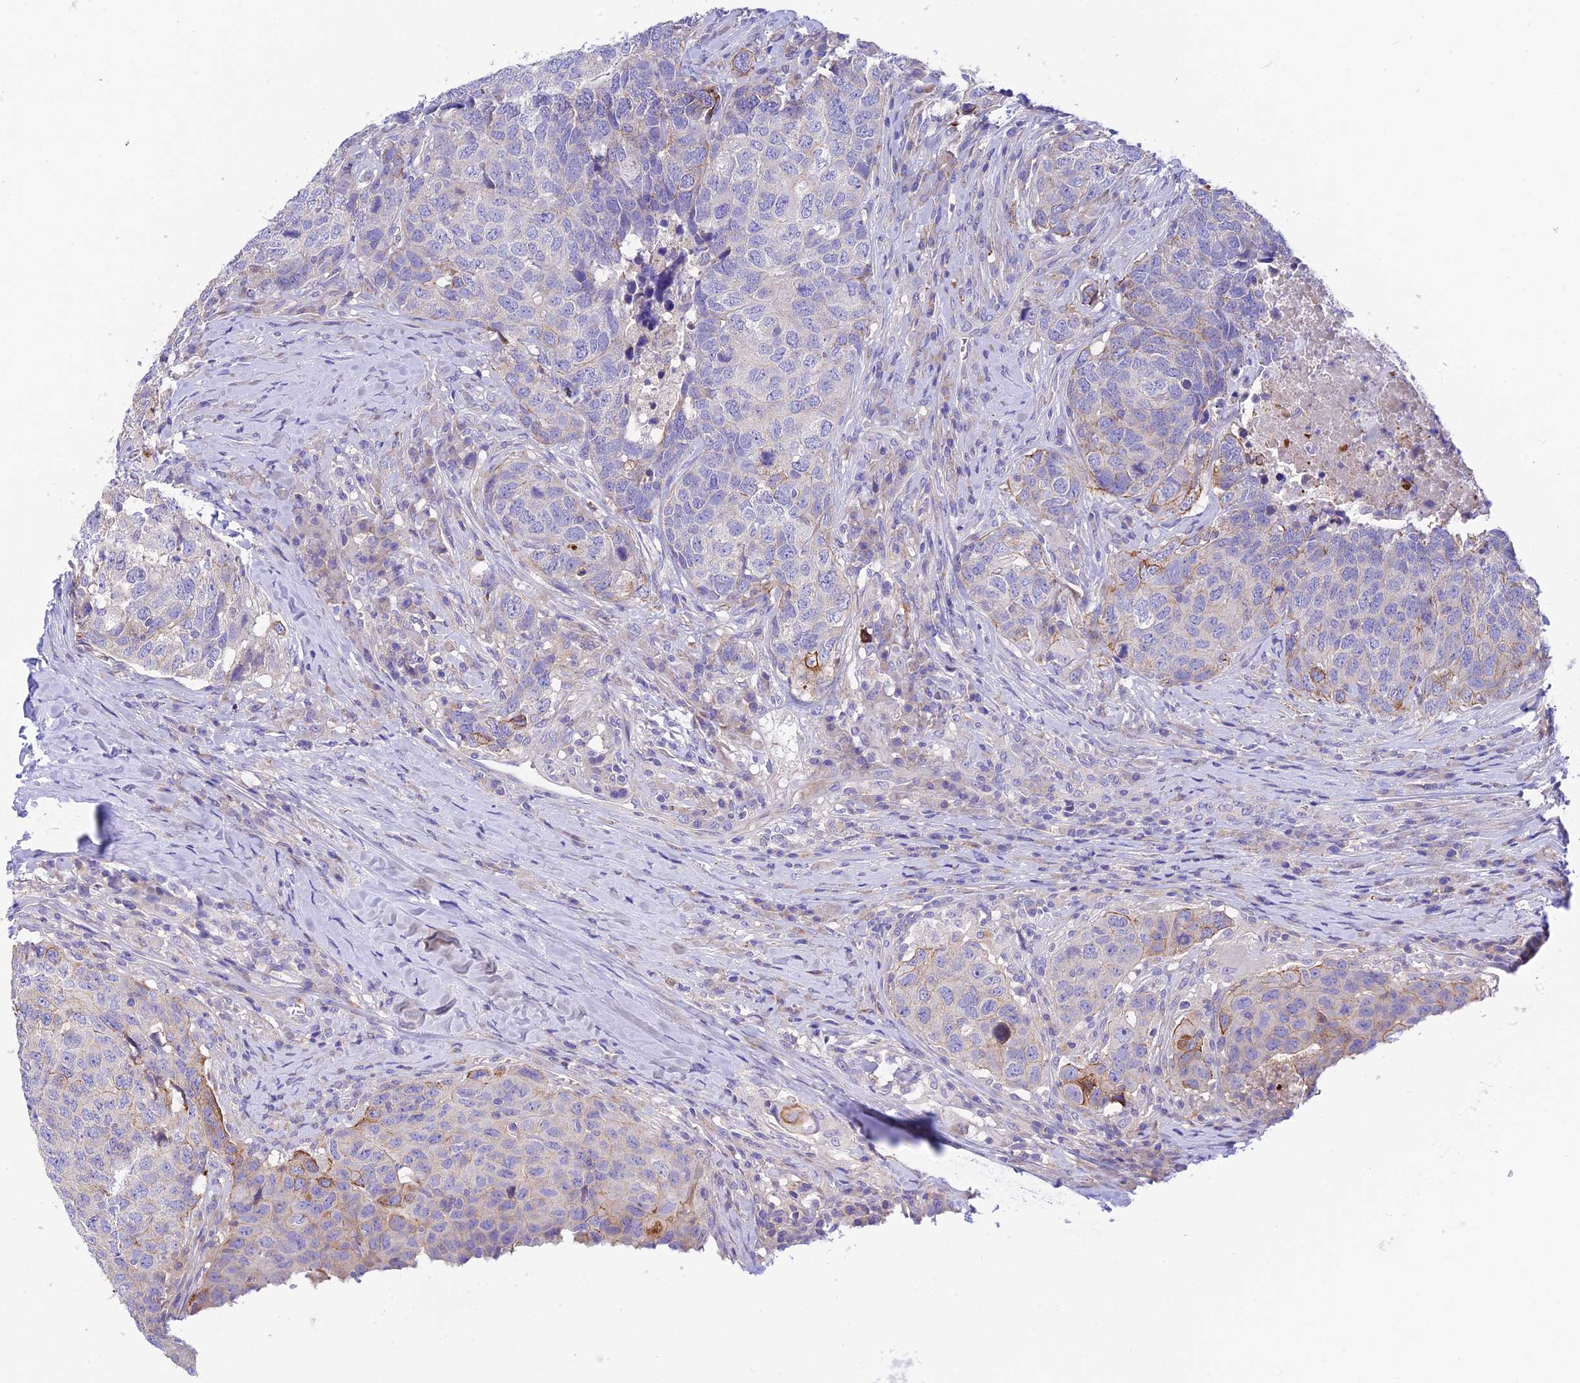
{"staining": {"intensity": "moderate", "quantity": "<25%", "location": "cytoplasmic/membranous"}, "tissue": "head and neck cancer", "cell_type": "Tumor cells", "image_type": "cancer", "snomed": [{"axis": "morphology", "description": "Squamous cell carcinoma, NOS"}, {"axis": "topography", "description": "Head-Neck"}], "caption": "A low amount of moderate cytoplasmic/membranous positivity is seen in approximately <25% of tumor cells in head and neck cancer (squamous cell carcinoma) tissue.", "gene": "CCDC157", "patient": {"sex": "male", "age": 66}}